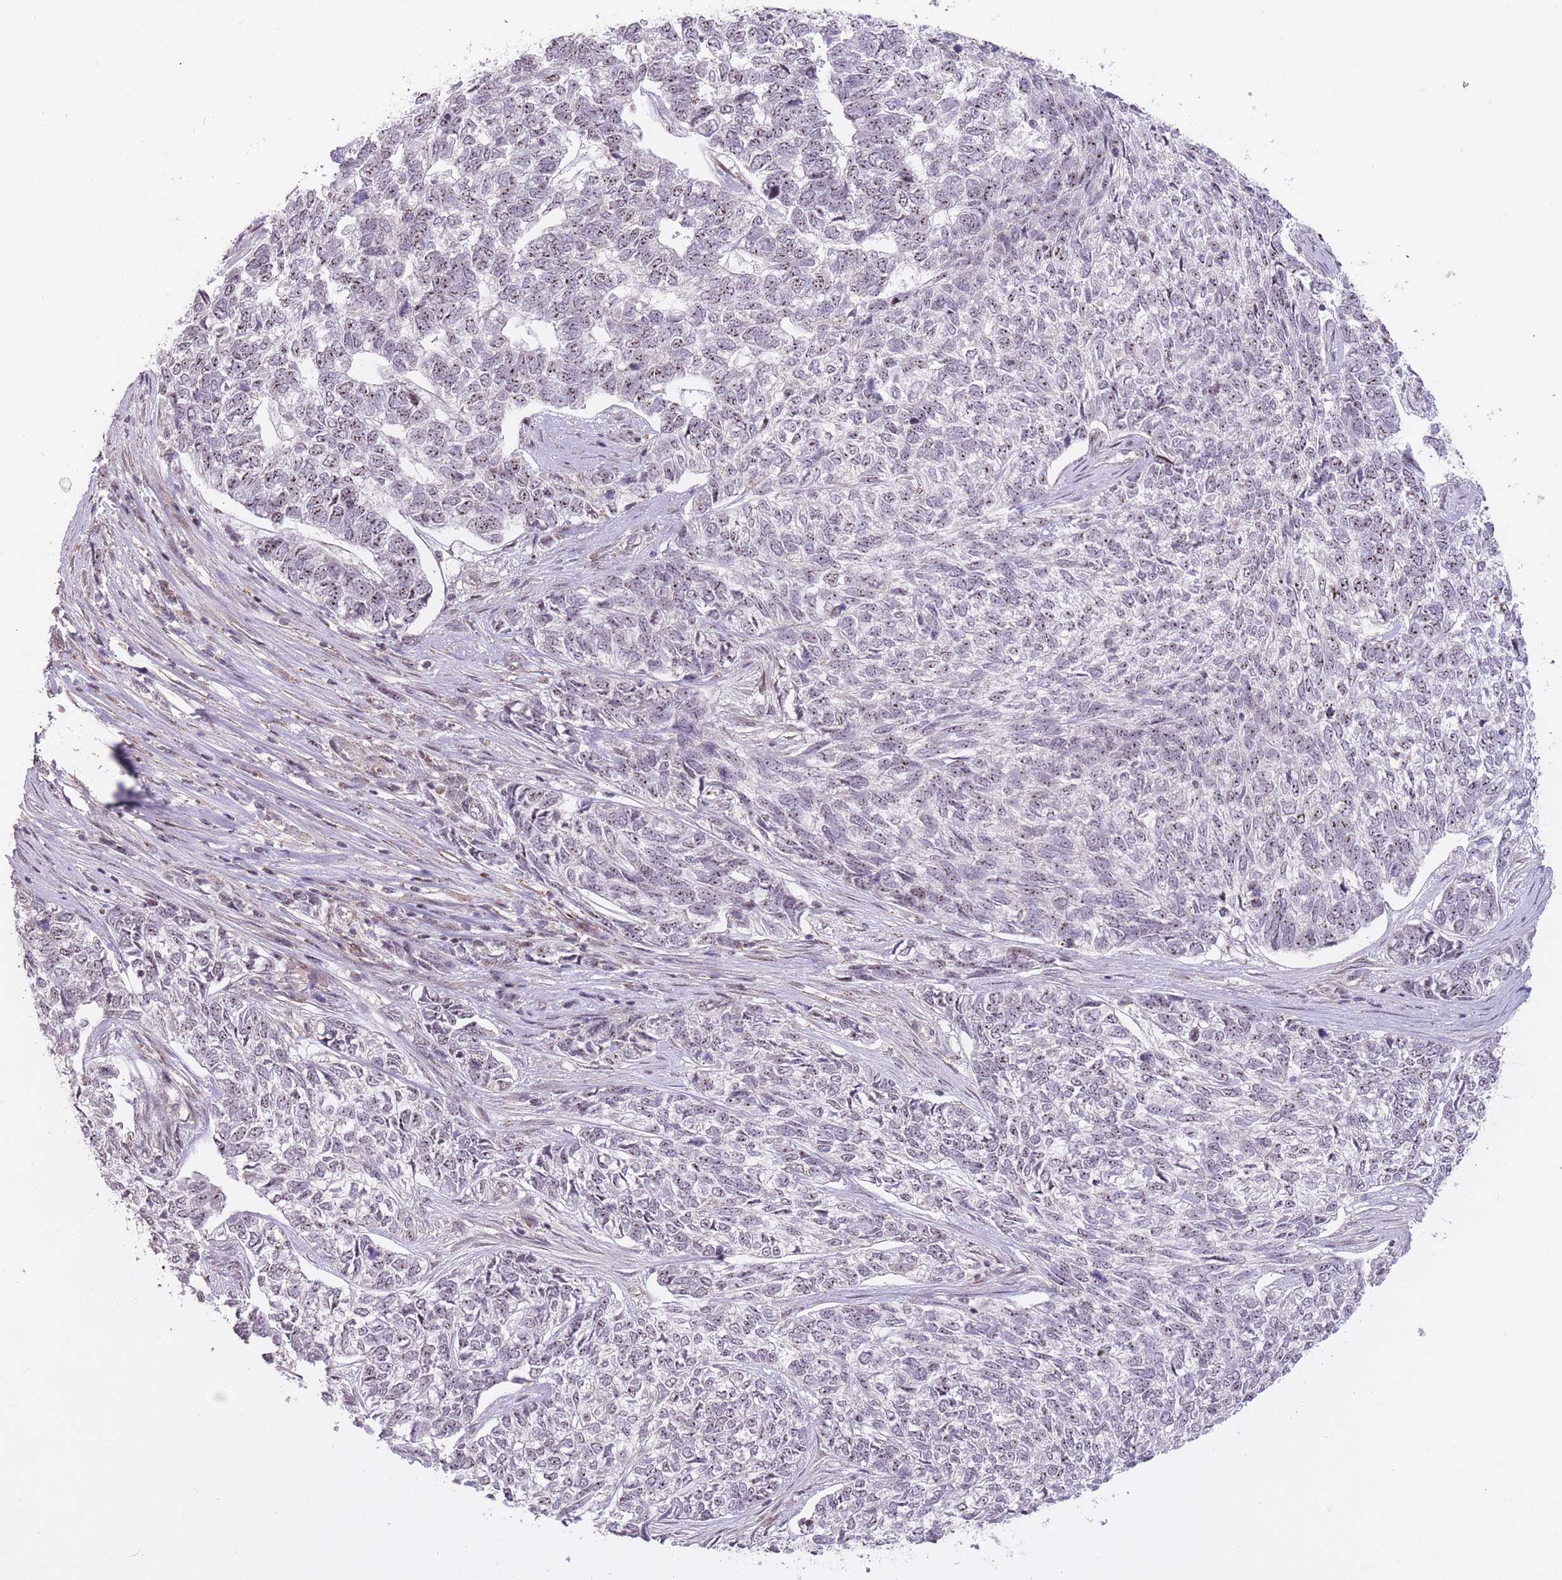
{"staining": {"intensity": "negative", "quantity": "none", "location": "none"}, "tissue": "skin cancer", "cell_type": "Tumor cells", "image_type": "cancer", "snomed": [{"axis": "morphology", "description": "Basal cell carcinoma"}, {"axis": "topography", "description": "Skin"}], "caption": "A photomicrograph of basal cell carcinoma (skin) stained for a protein reveals no brown staining in tumor cells. The staining was performed using DAB to visualize the protein expression in brown, while the nuclei were stained in blue with hematoxylin (Magnification: 20x).", "gene": "DPYSL4", "patient": {"sex": "female", "age": 65}}